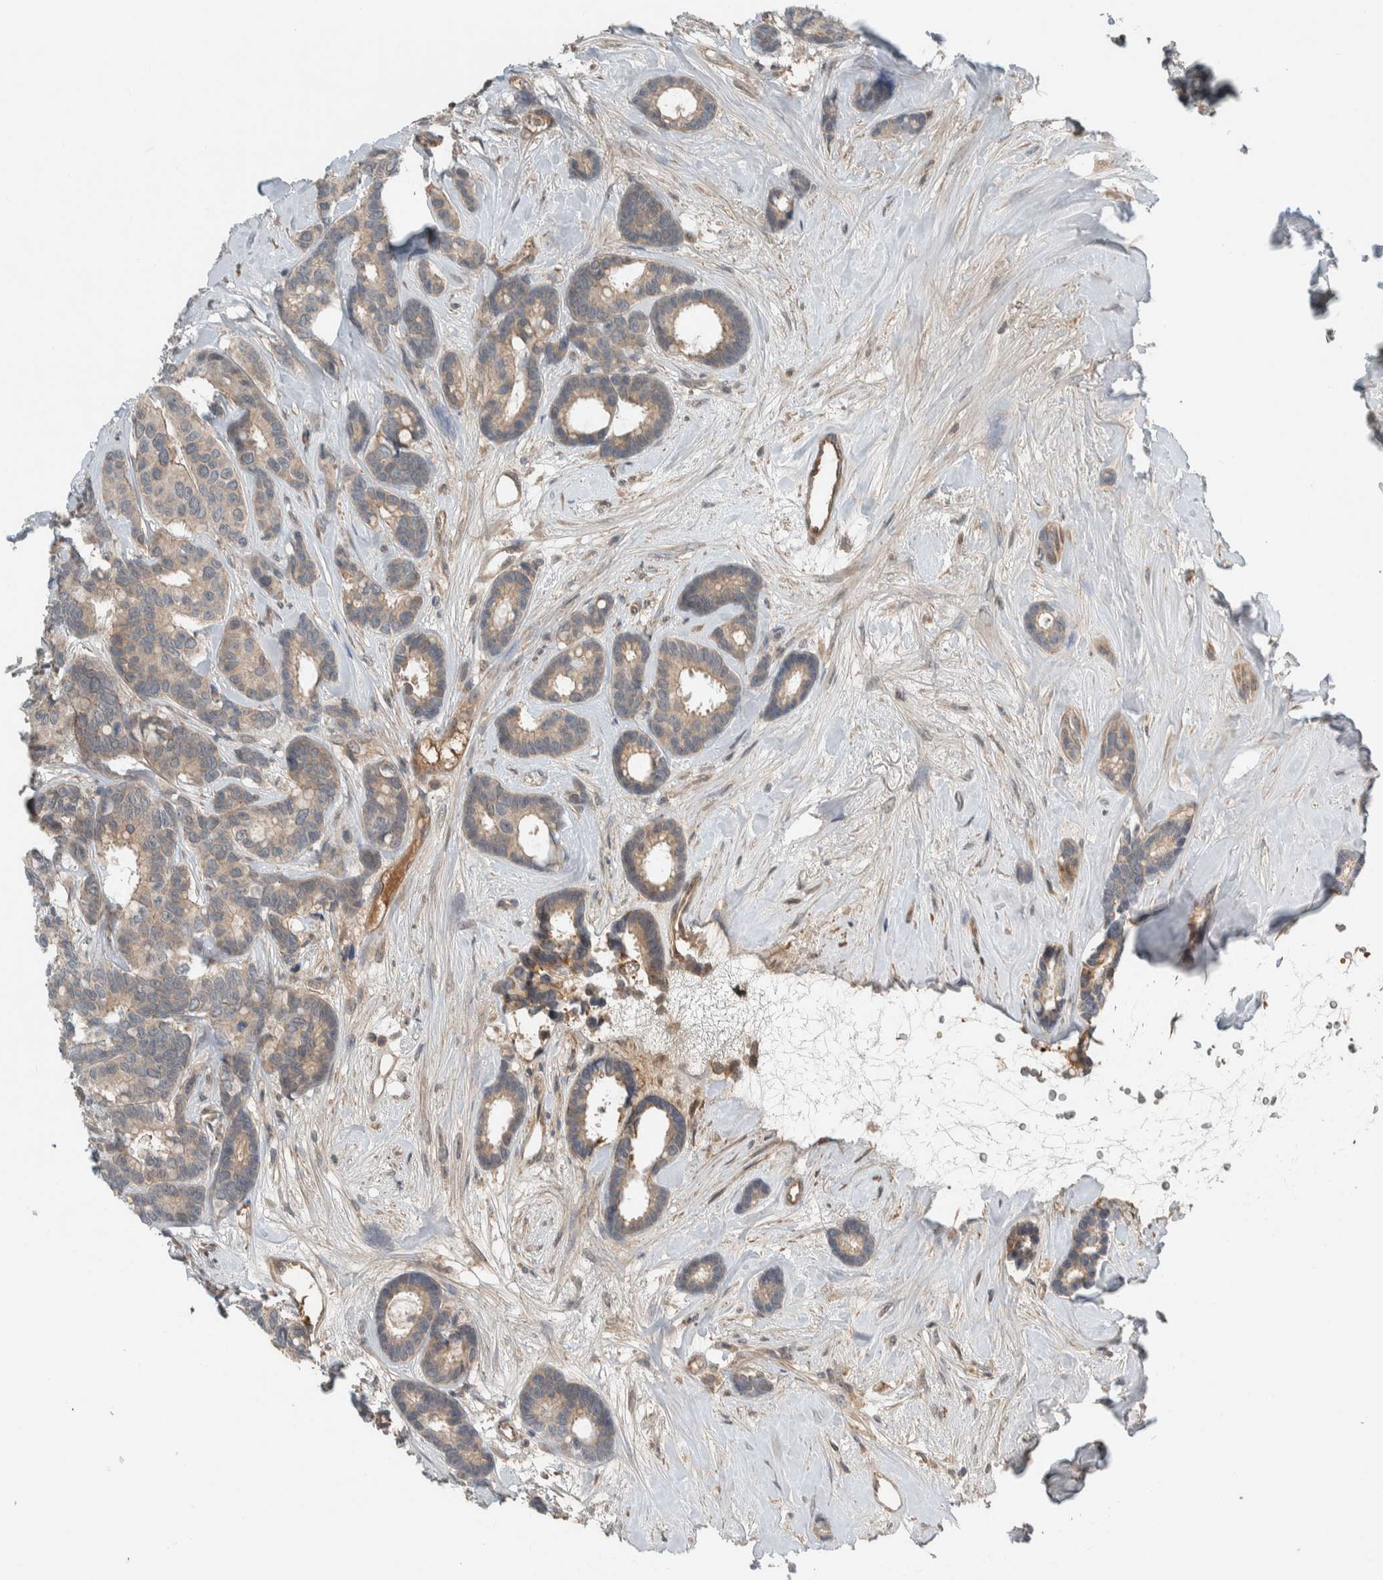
{"staining": {"intensity": "weak", "quantity": ">75%", "location": "cytoplasmic/membranous"}, "tissue": "breast cancer", "cell_type": "Tumor cells", "image_type": "cancer", "snomed": [{"axis": "morphology", "description": "Duct carcinoma"}, {"axis": "topography", "description": "Breast"}], "caption": "Approximately >75% of tumor cells in breast cancer exhibit weak cytoplasmic/membranous protein positivity as visualized by brown immunohistochemical staining.", "gene": "ARMC7", "patient": {"sex": "female", "age": 87}}